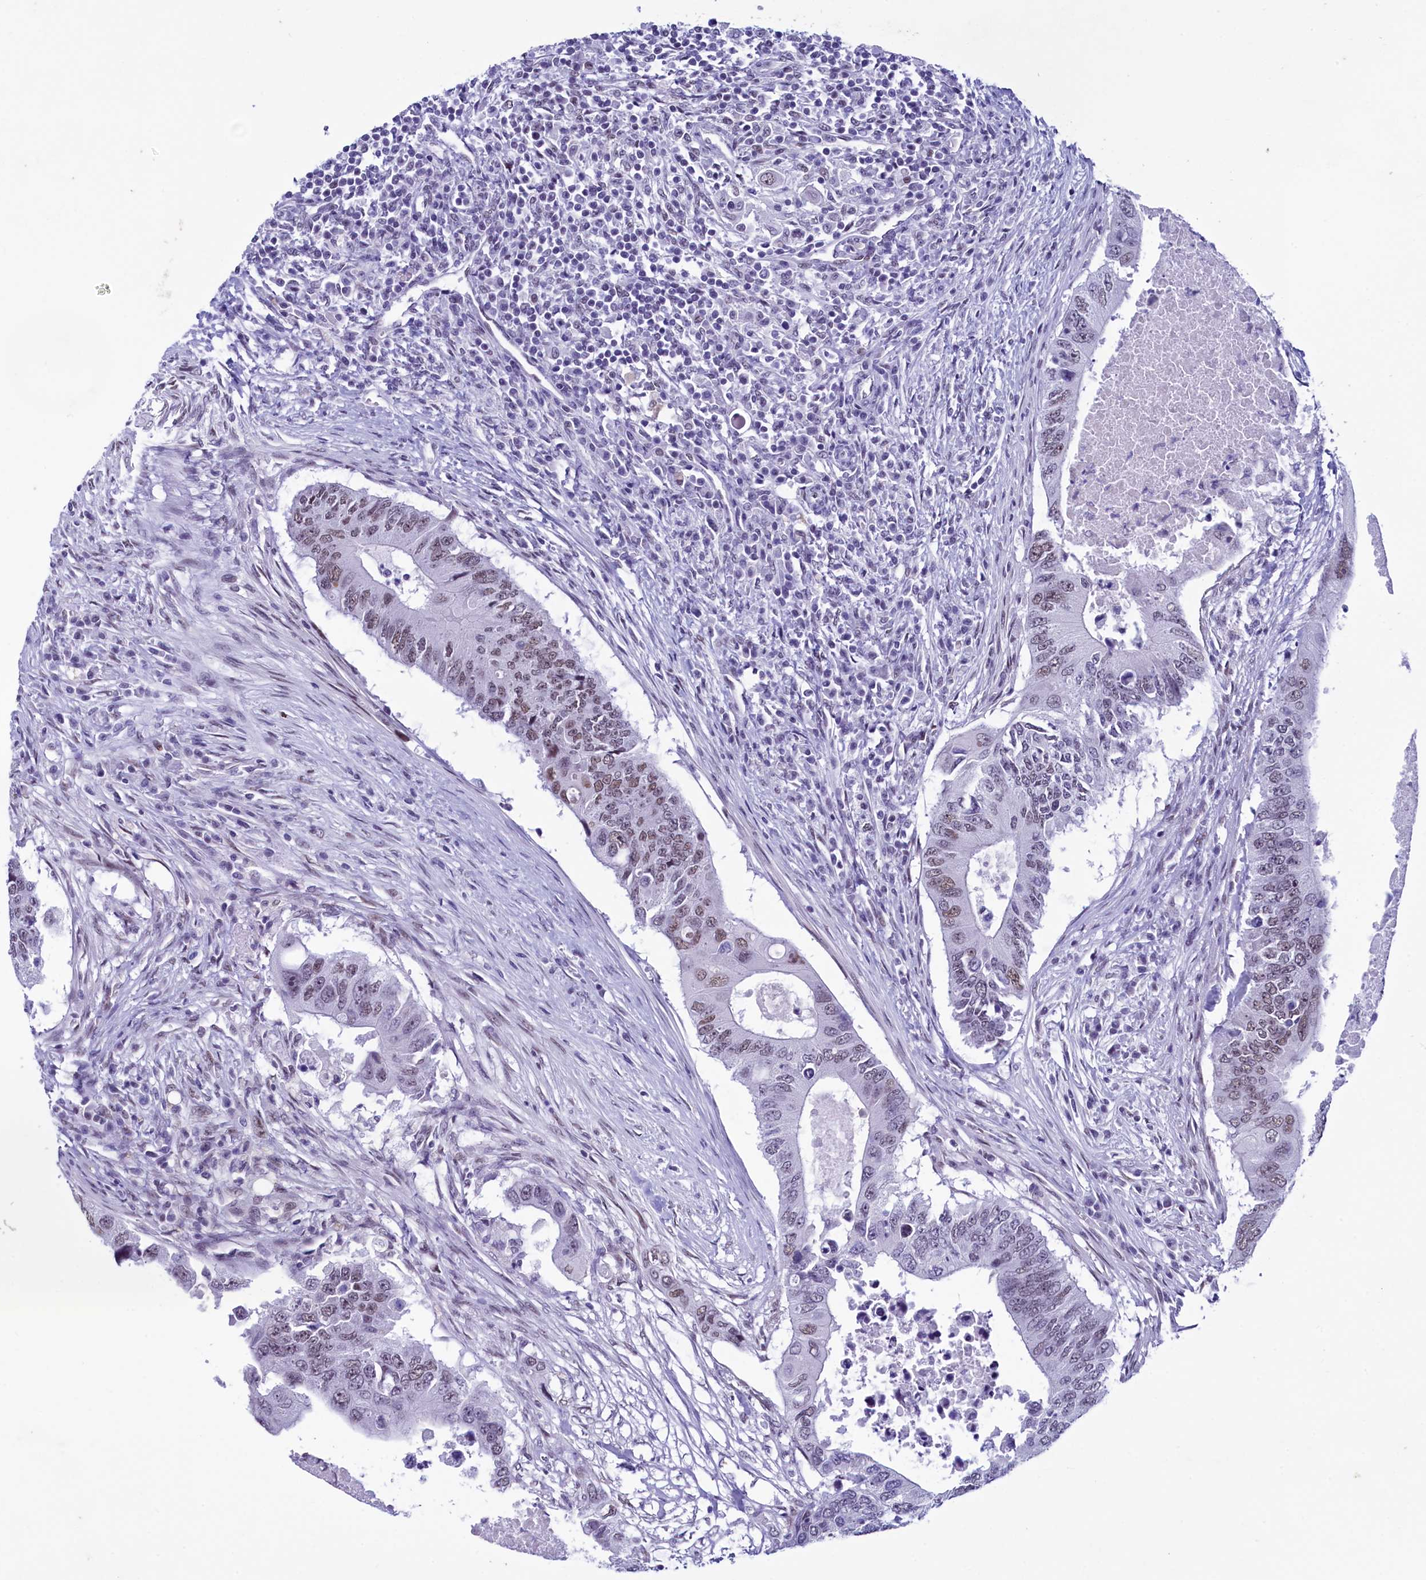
{"staining": {"intensity": "moderate", "quantity": "25%-75%", "location": "nuclear"}, "tissue": "colorectal cancer", "cell_type": "Tumor cells", "image_type": "cancer", "snomed": [{"axis": "morphology", "description": "Adenocarcinoma, NOS"}, {"axis": "topography", "description": "Colon"}], "caption": "DAB (3,3'-diaminobenzidine) immunohistochemical staining of colorectal adenocarcinoma reveals moderate nuclear protein staining in about 25%-75% of tumor cells.", "gene": "SUGP2", "patient": {"sex": "male", "age": 71}}